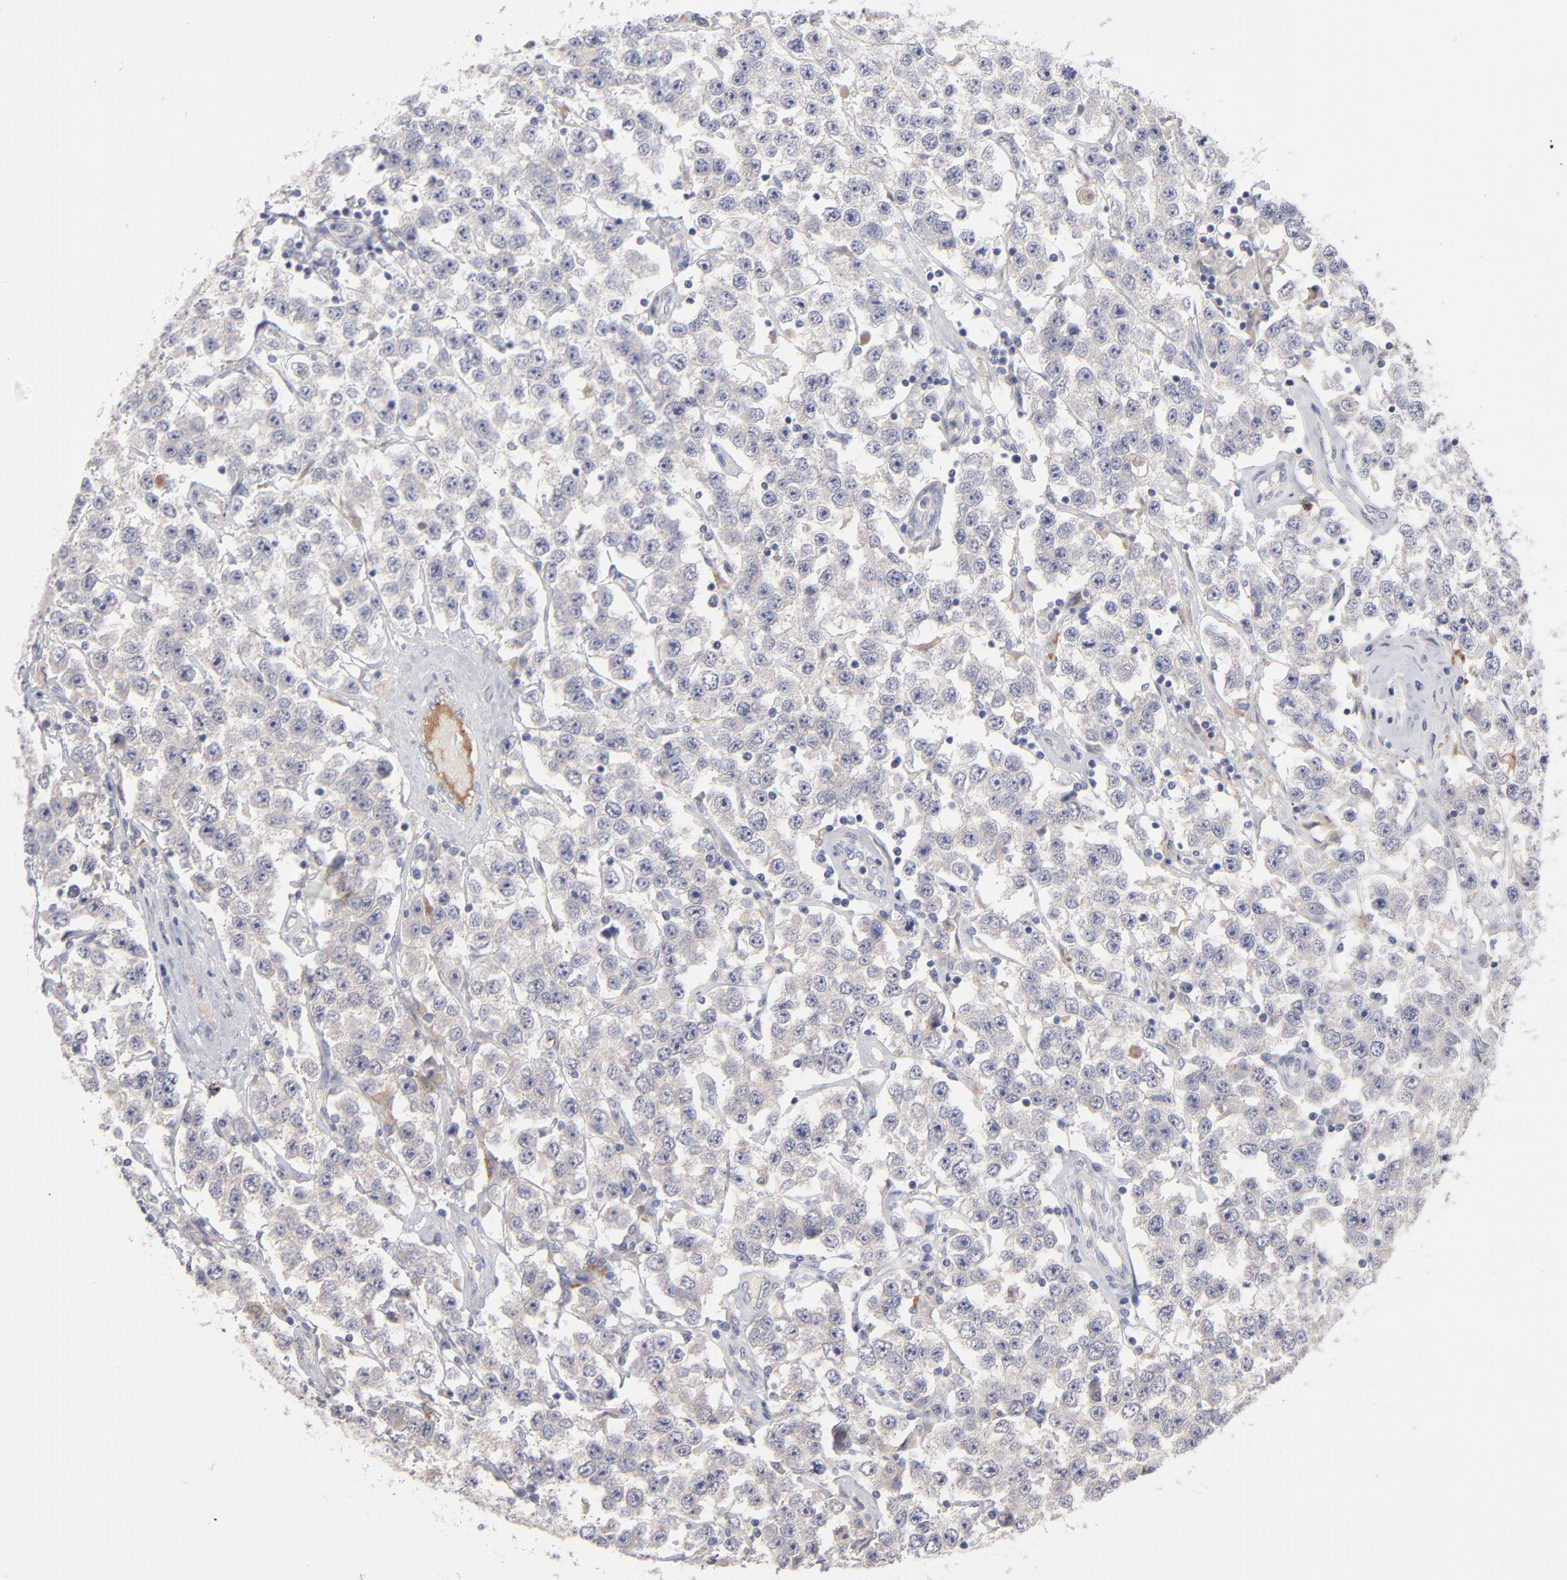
{"staining": {"intensity": "weak", "quantity": ">75%", "location": "cytoplasmic/membranous"}, "tissue": "testis cancer", "cell_type": "Tumor cells", "image_type": "cancer", "snomed": [{"axis": "morphology", "description": "Seminoma, NOS"}, {"axis": "topography", "description": "Testis"}], "caption": "Testis cancer stained with a brown dye shows weak cytoplasmic/membranous positive positivity in approximately >75% of tumor cells.", "gene": "CCR3", "patient": {"sex": "male", "age": 52}}